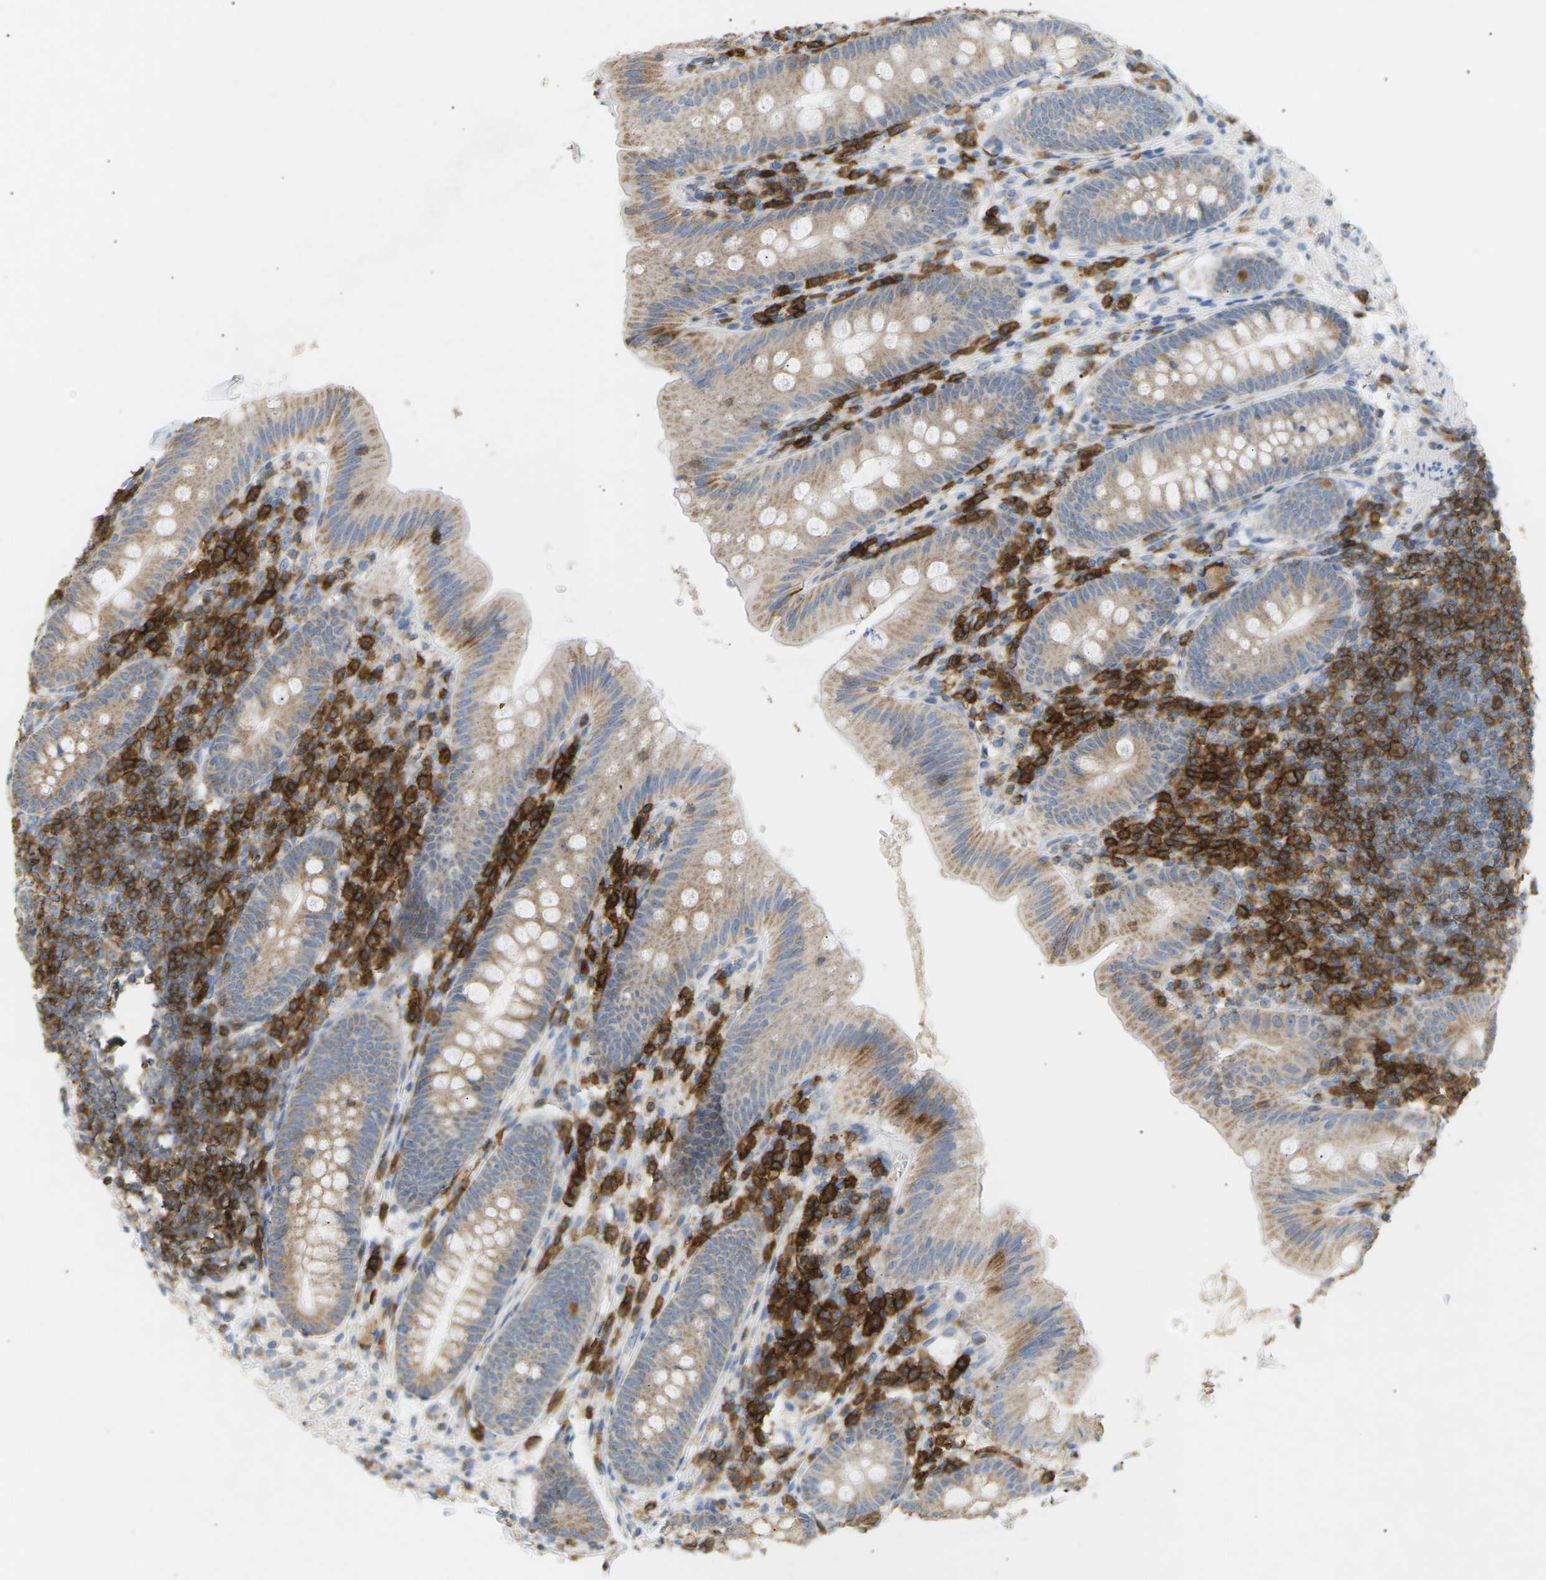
{"staining": {"intensity": "weak", "quantity": ">75%", "location": "cytoplasmic/membranous"}, "tissue": "appendix", "cell_type": "Glandular cells", "image_type": "normal", "snomed": [{"axis": "morphology", "description": "Normal tissue, NOS"}, {"axis": "topography", "description": "Appendix"}], "caption": "IHC (DAB (3,3'-diaminobenzidine)) staining of normal human appendix shows weak cytoplasmic/membranous protein positivity in approximately >75% of glandular cells.", "gene": "LIME1", "patient": {"sex": "male", "age": 56}}